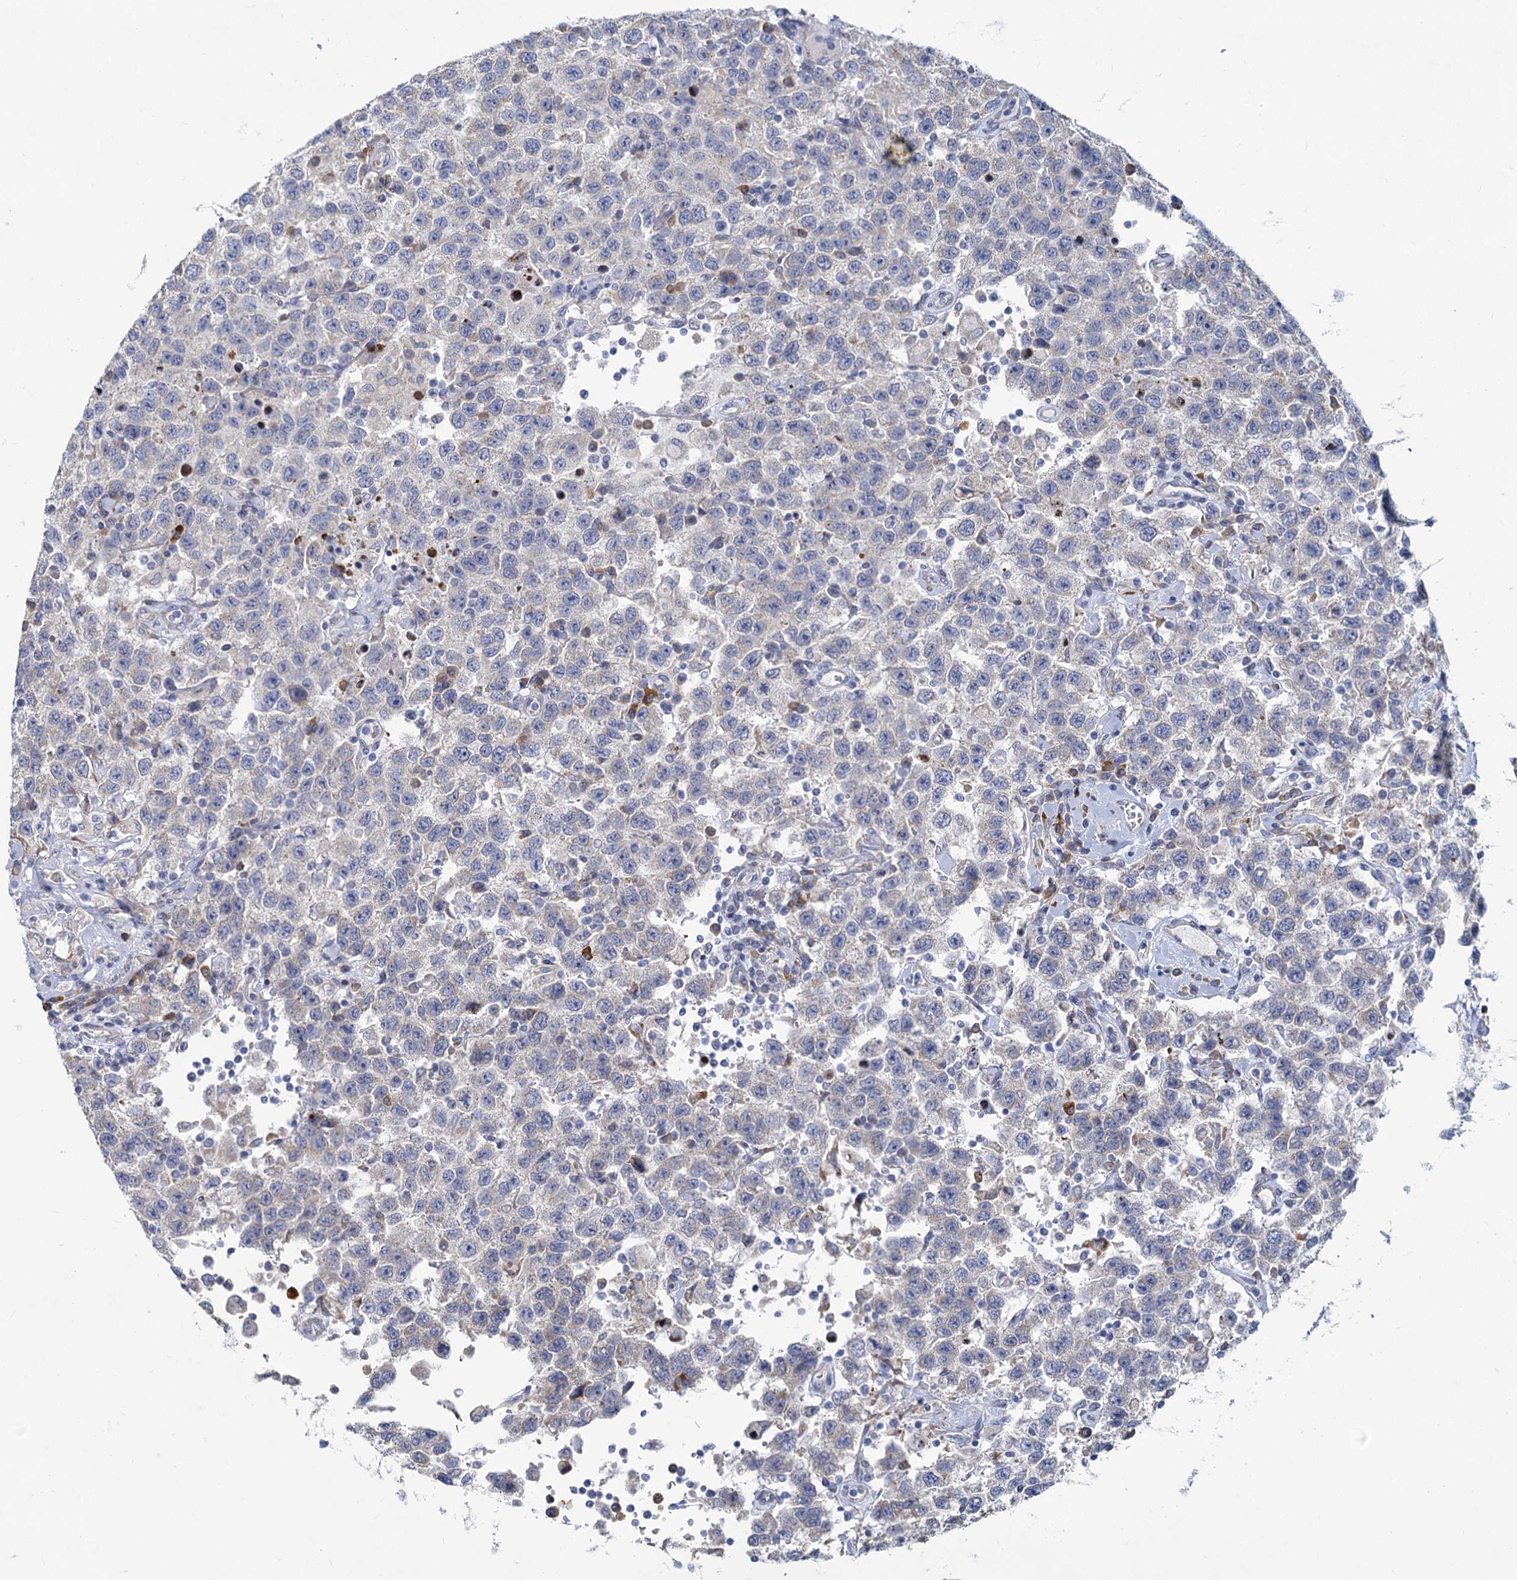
{"staining": {"intensity": "negative", "quantity": "none", "location": "none"}, "tissue": "testis cancer", "cell_type": "Tumor cells", "image_type": "cancer", "snomed": [{"axis": "morphology", "description": "Seminoma, NOS"}, {"axis": "topography", "description": "Testis"}], "caption": "A high-resolution image shows immunohistochemistry staining of testis cancer, which demonstrates no significant staining in tumor cells. Brightfield microscopy of immunohistochemistry stained with DAB (brown) and hematoxylin (blue), captured at high magnification.", "gene": "PRSS35", "patient": {"sex": "male", "age": 41}}